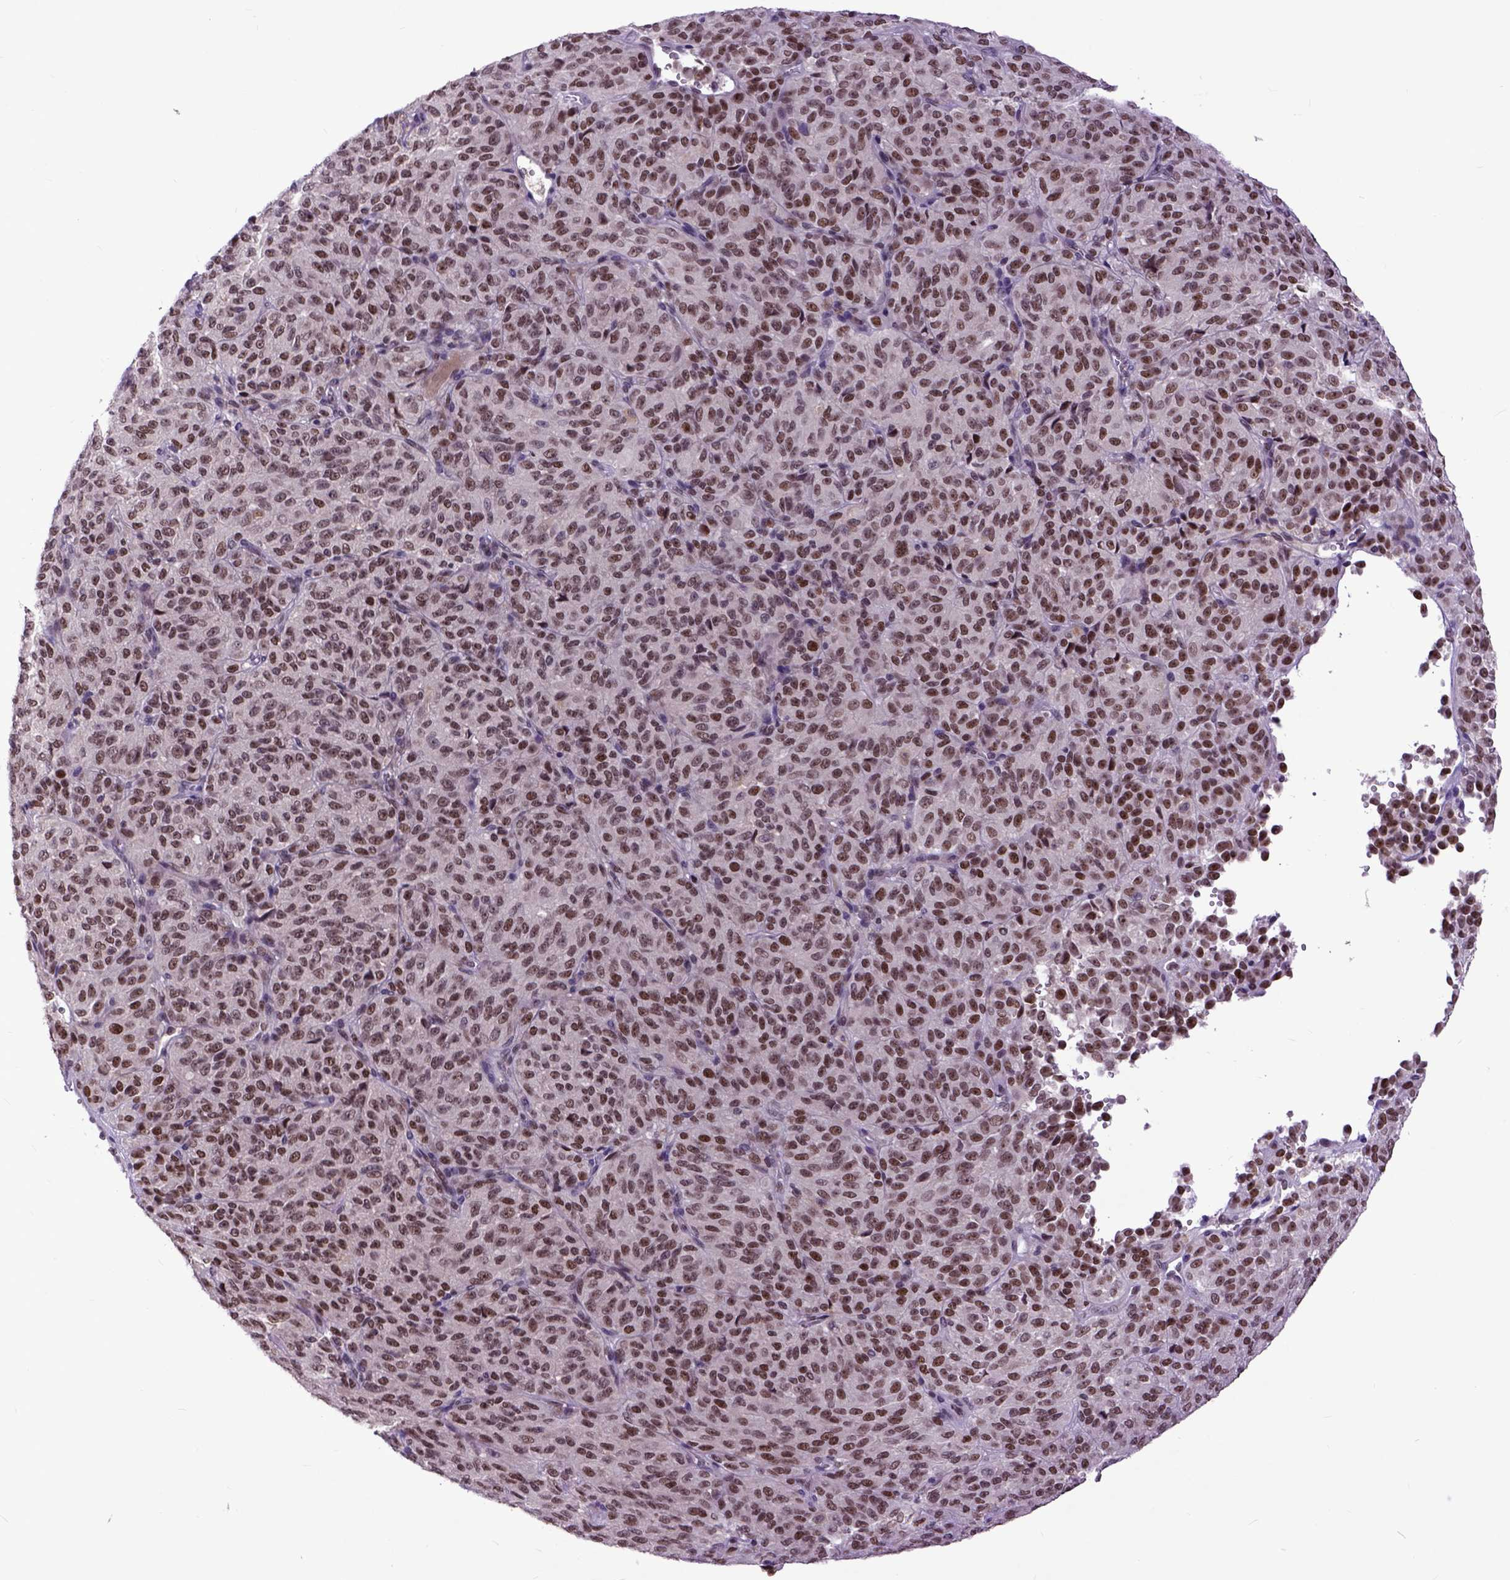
{"staining": {"intensity": "moderate", "quantity": ">75%", "location": "nuclear"}, "tissue": "melanoma", "cell_type": "Tumor cells", "image_type": "cancer", "snomed": [{"axis": "morphology", "description": "Malignant melanoma, Metastatic site"}, {"axis": "topography", "description": "Brain"}], "caption": "A high-resolution micrograph shows immunohistochemistry staining of melanoma, which displays moderate nuclear staining in about >75% of tumor cells.", "gene": "RCC2", "patient": {"sex": "female", "age": 56}}